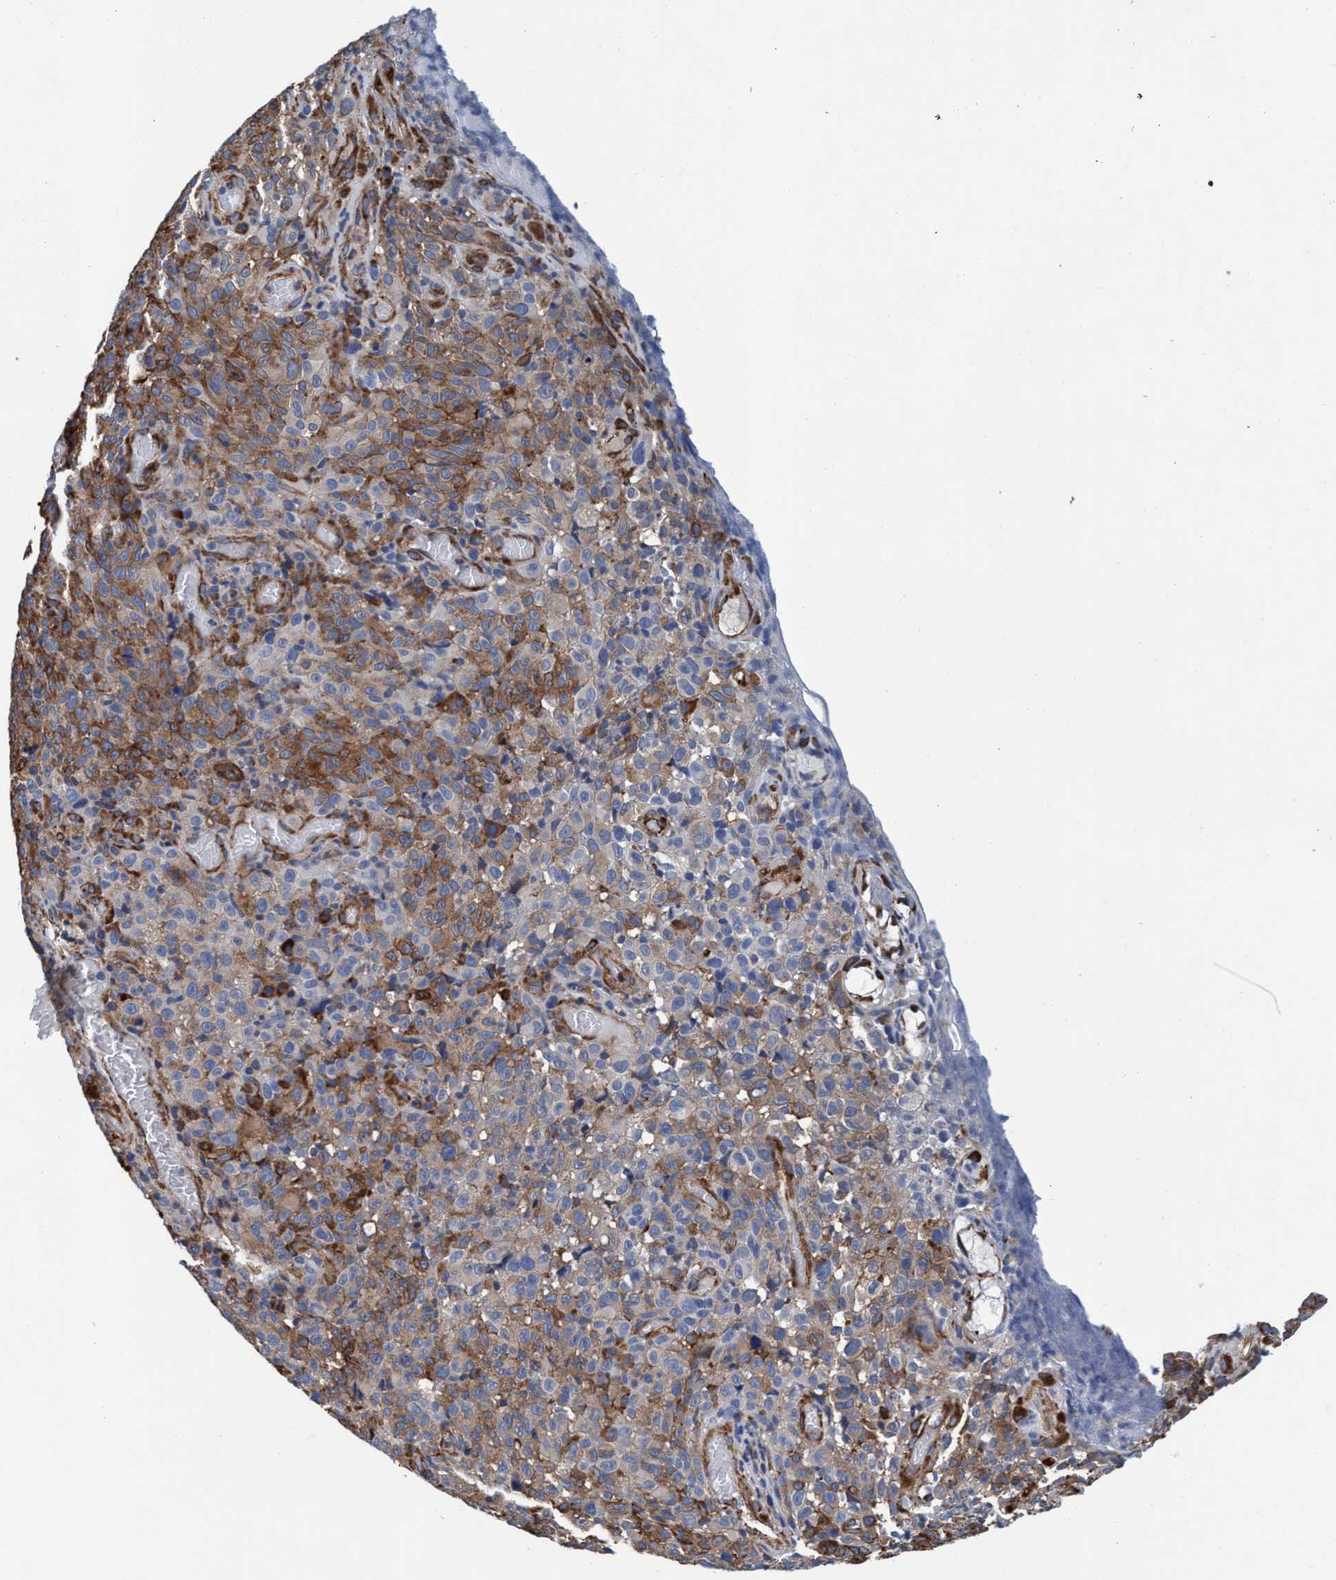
{"staining": {"intensity": "moderate", "quantity": ">75%", "location": "cytoplasmic/membranous"}, "tissue": "melanoma", "cell_type": "Tumor cells", "image_type": "cancer", "snomed": [{"axis": "morphology", "description": "Malignant melanoma, NOS"}, {"axis": "topography", "description": "Skin"}], "caption": "Melanoma stained with a protein marker shows moderate staining in tumor cells.", "gene": "ENDOG", "patient": {"sex": "female", "age": 82}}